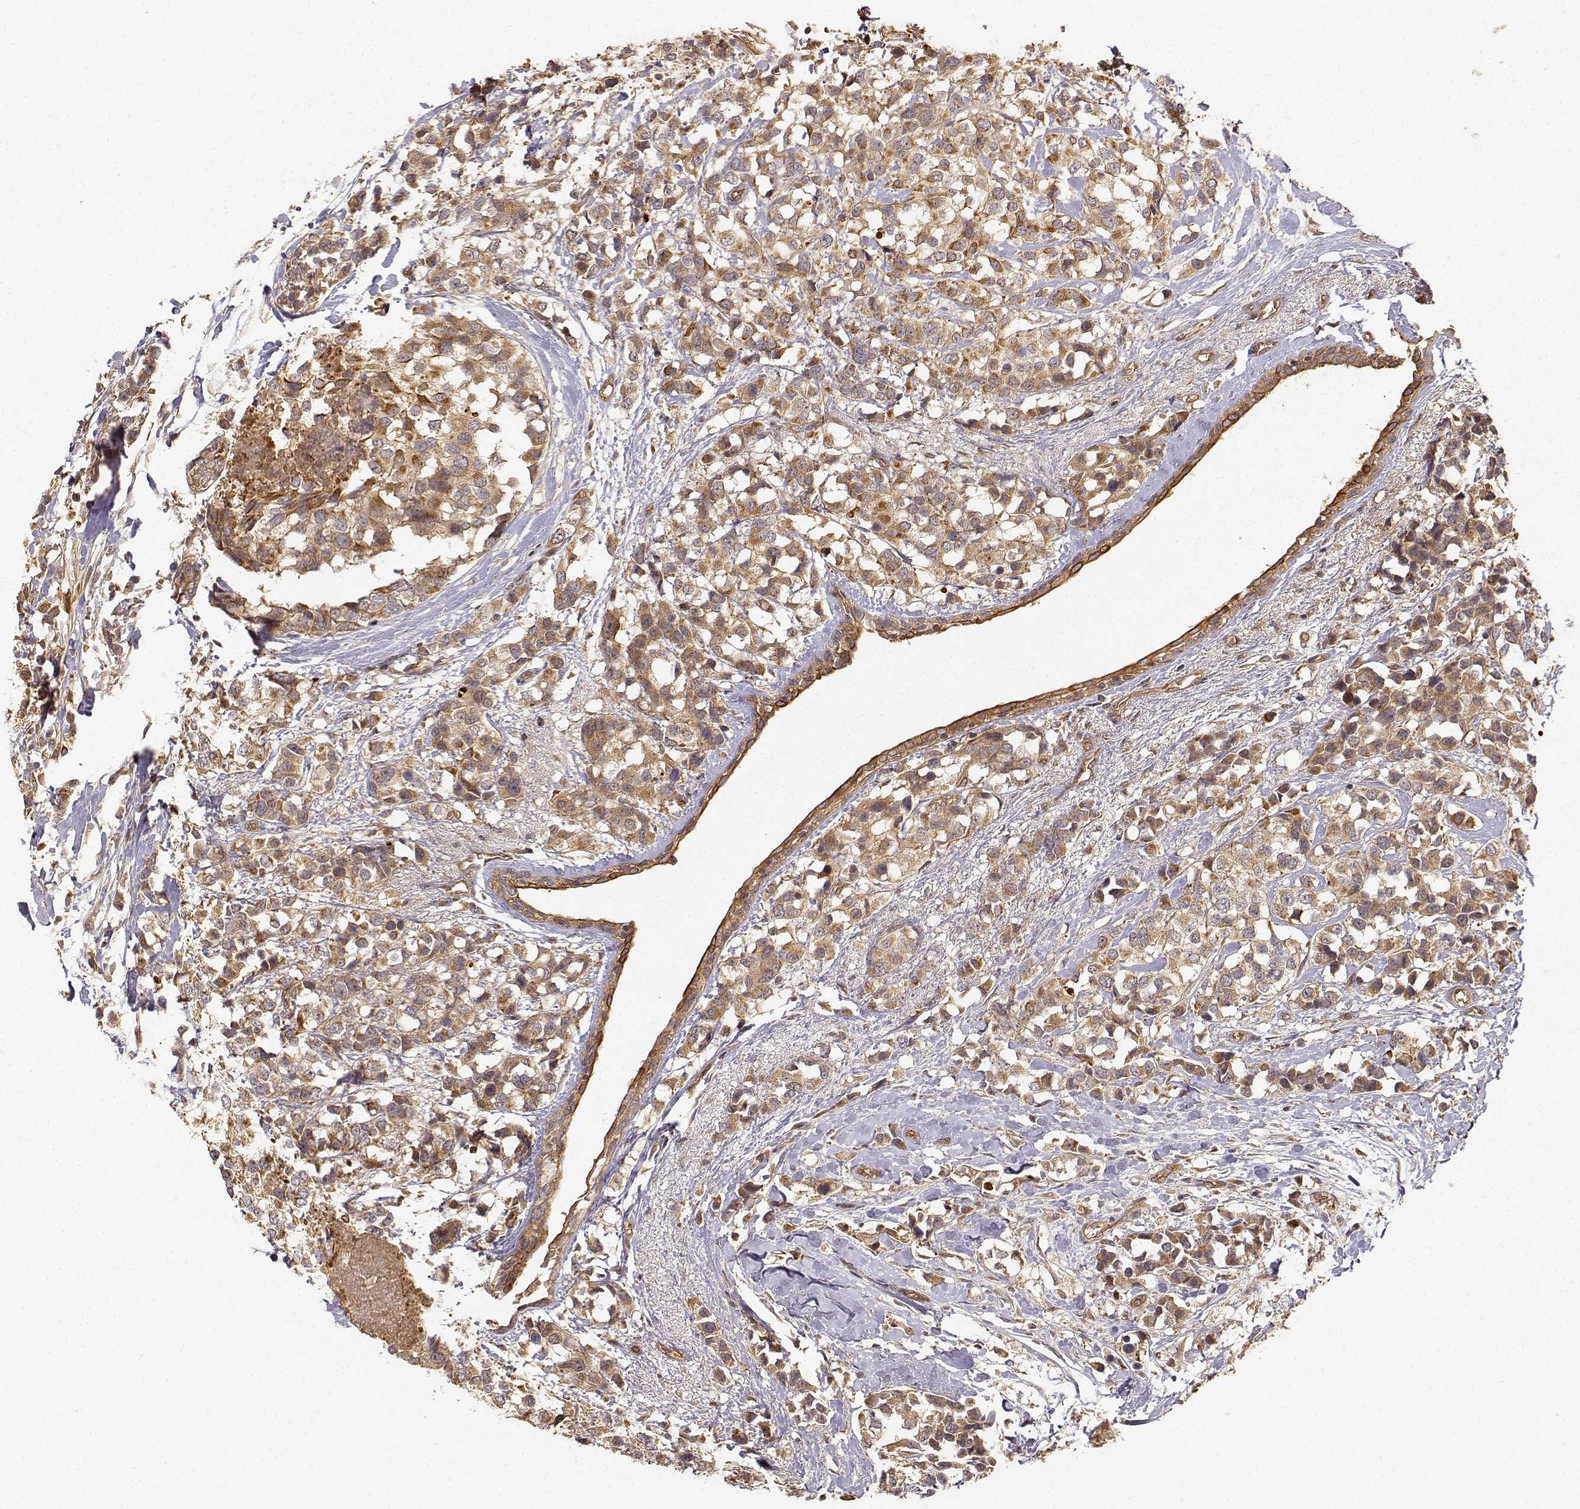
{"staining": {"intensity": "moderate", "quantity": ">75%", "location": "cytoplasmic/membranous"}, "tissue": "breast cancer", "cell_type": "Tumor cells", "image_type": "cancer", "snomed": [{"axis": "morphology", "description": "Lobular carcinoma"}, {"axis": "topography", "description": "Breast"}], "caption": "A brown stain shows moderate cytoplasmic/membranous expression of a protein in breast cancer tumor cells.", "gene": "CDK5RAP2", "patient": {"sex": "female", "age": 59}}